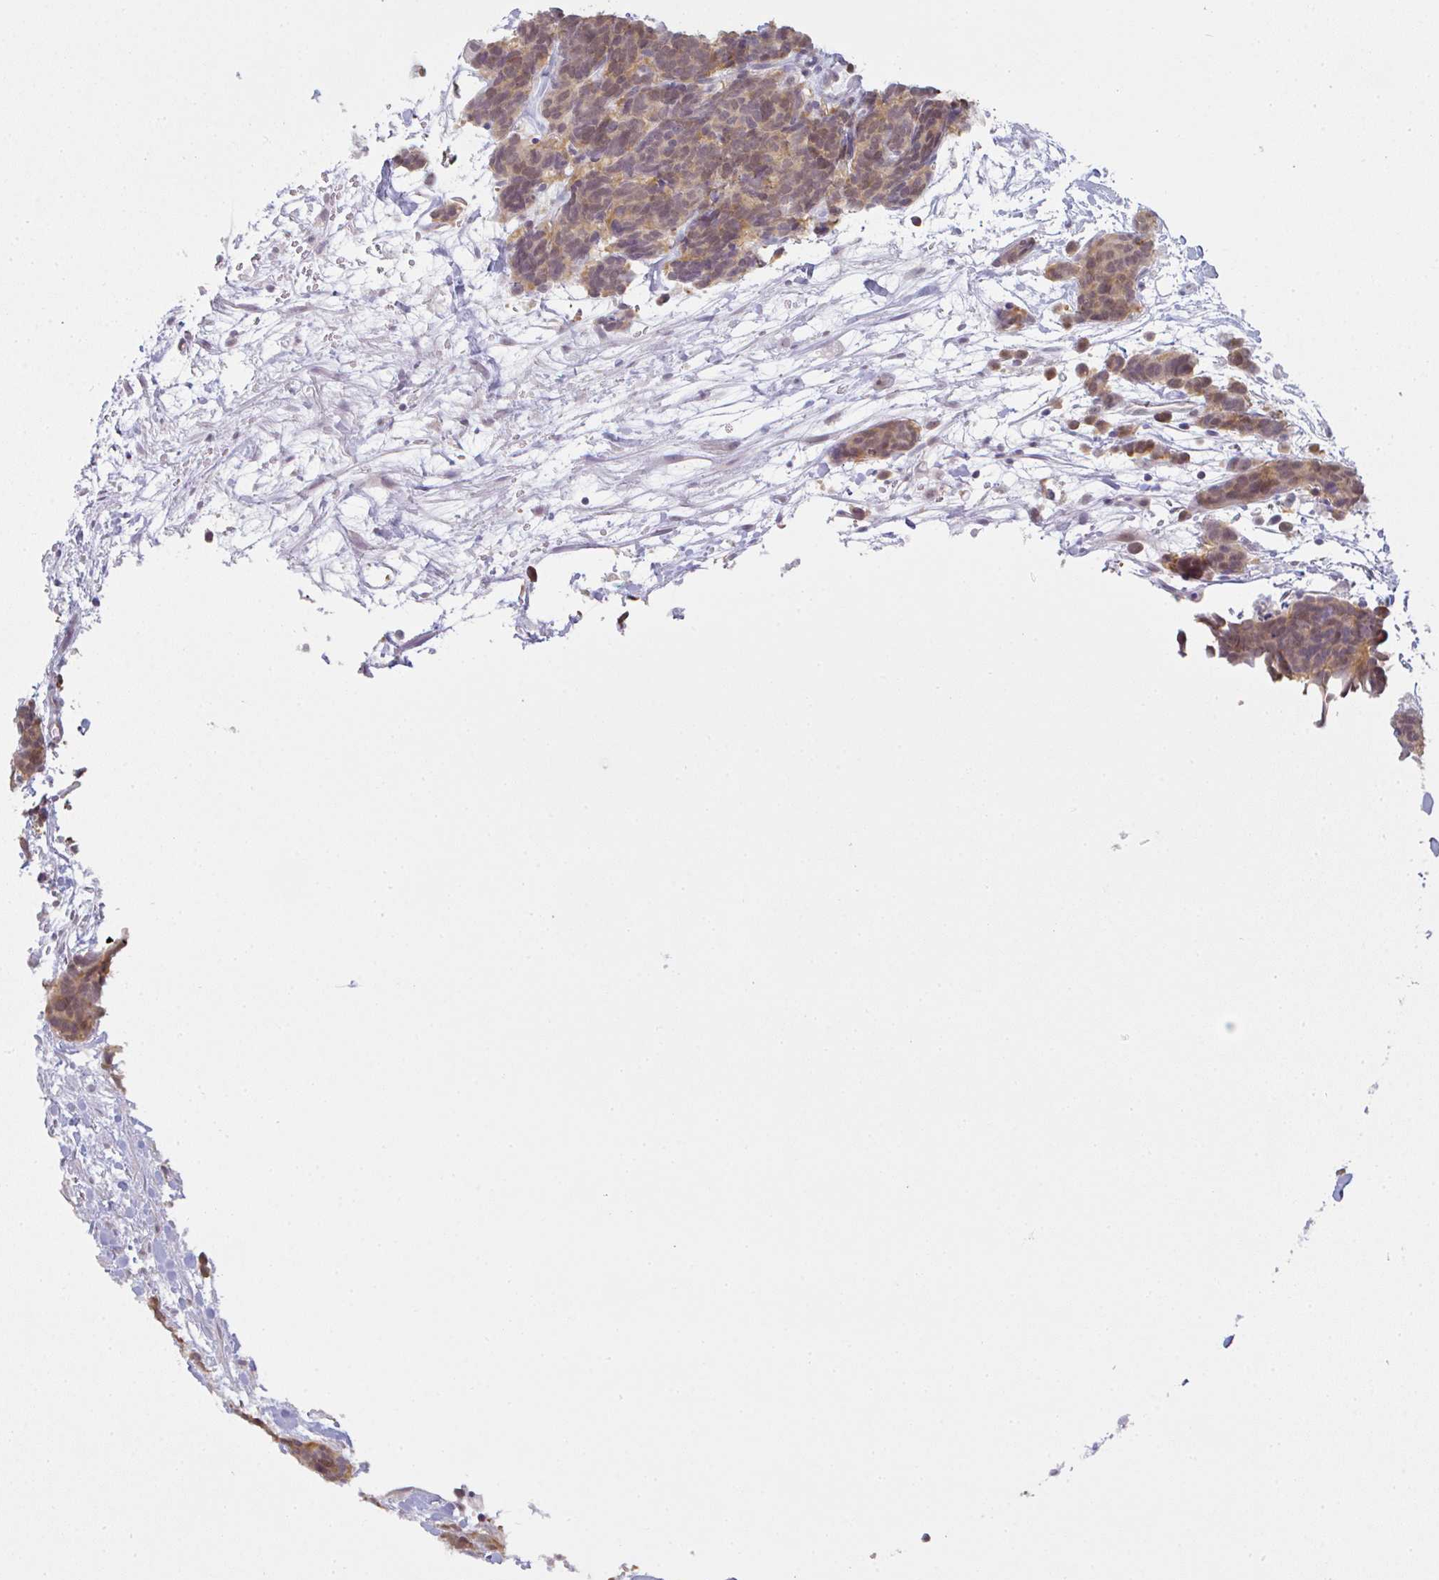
{"staining": {"intensity": "weak", "quantity": ">75%", "location": "cytoplasmic/membranous"}, "tissue": "carcinoid", "cell_type": "Tumor cells", "image_type": "cancer", "snomed": [{"axis": "morphology", "description": "Carcinoma, NOS"}, {"axis": "morphology", "description": "Carcinoid, malignant, NOS"}, {"axis": "topography", "description": "Prostate"}], "caption": "DAB immunohistochemical staining of carcinoid shows weak cytoplasmic/membranous protein staining in about >75% of tumor cells.", "gene": "CSE1L", "patient": {"sex": "male", "age": 57}}